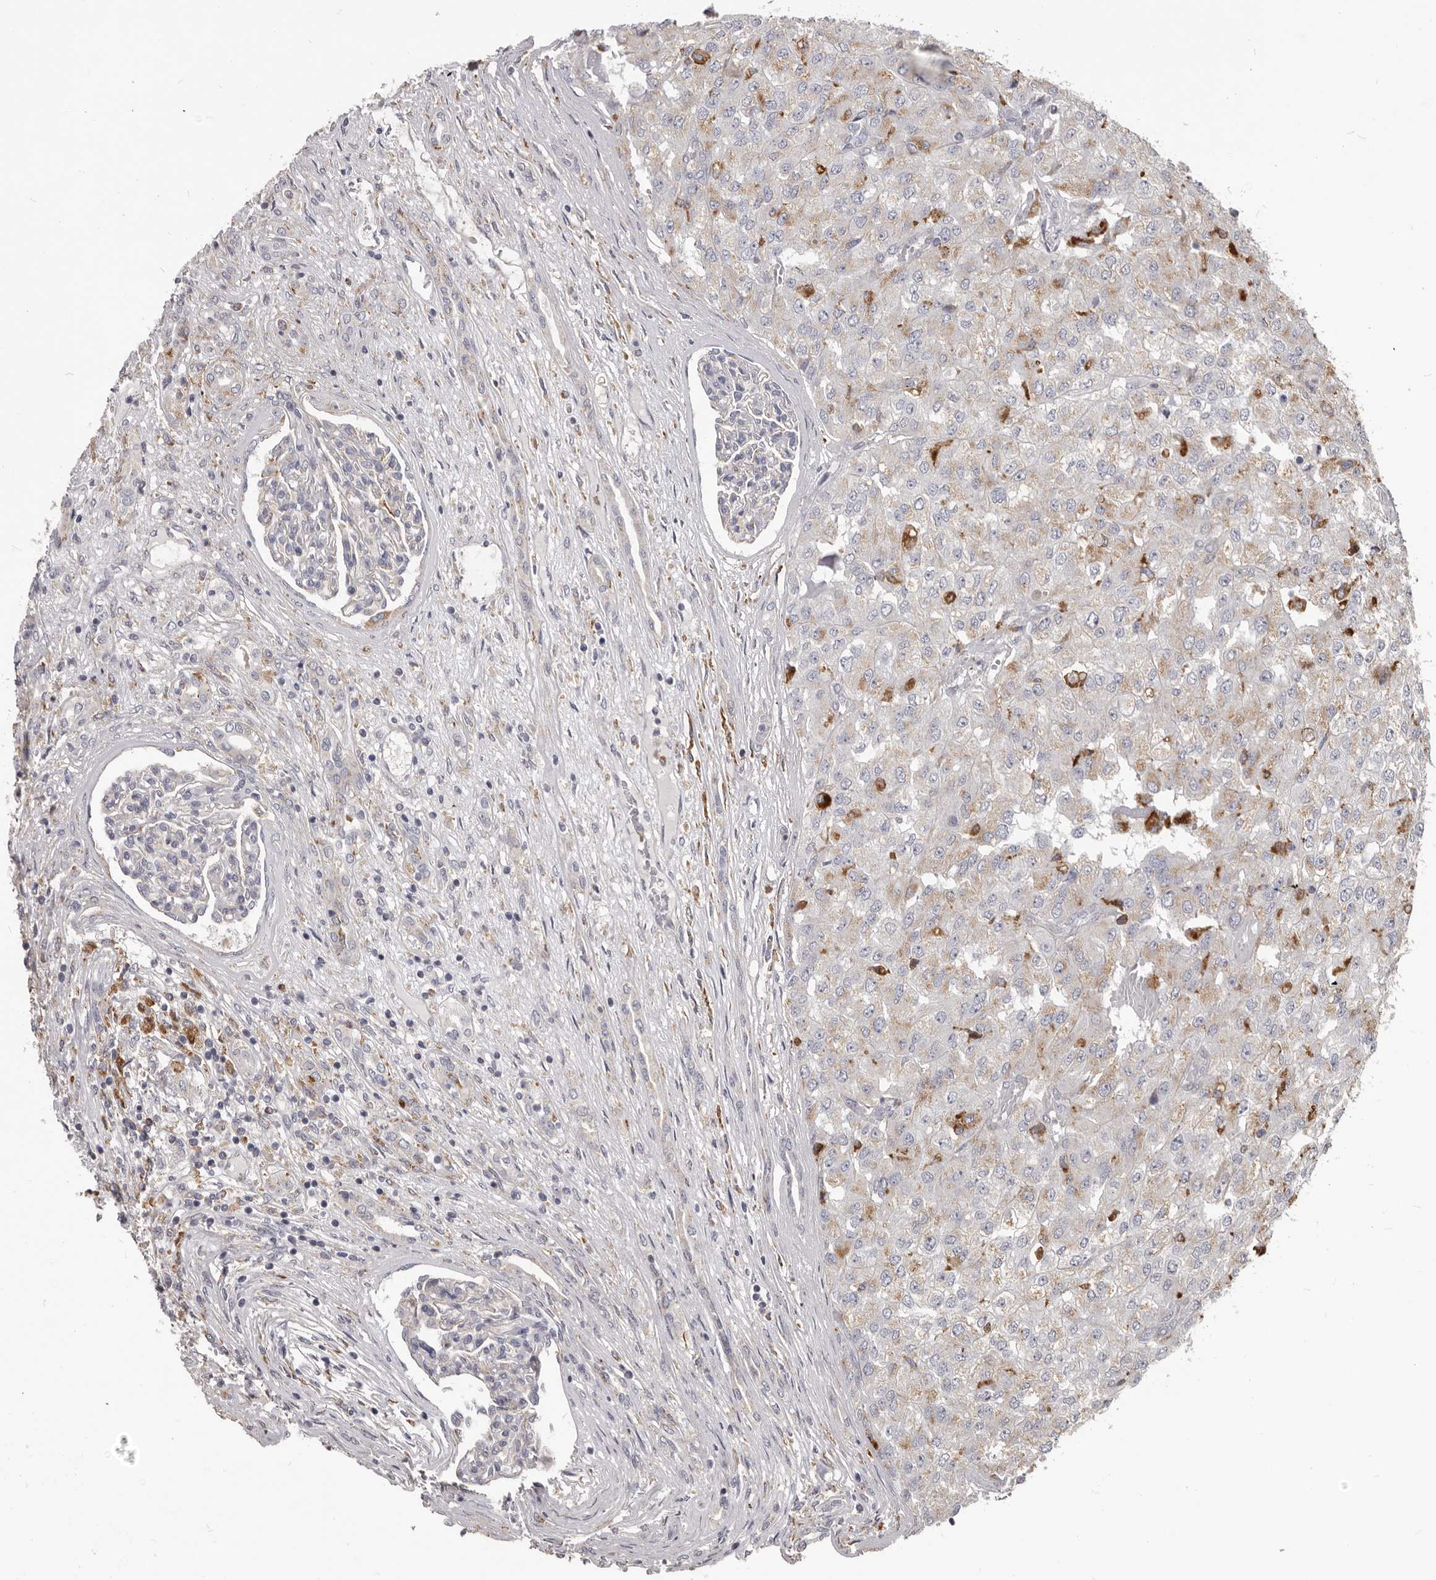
{"staining": {"intensity": "moderate", "quantity": "<25%", "location": "cytoplasmic/membranous"}, "tissue": "renal cancer", "cell_type": "Tumor cells", "image_type": "cancer", "snomed": [{"axis": "morphology", "description": "Adenocarcinoma, NOS"}, {"axis": "topography", "description": "Kidney"}], "caption": "Moderate cytoplasmic/membranous positivity is appreciated in approximately <25% of tumor cells in renal adenocarcinoma. (IHC, brightfield microscopy, high magnification).", "gene": "PI4K2A", "patient": {"sex": "female", "age": 54}}